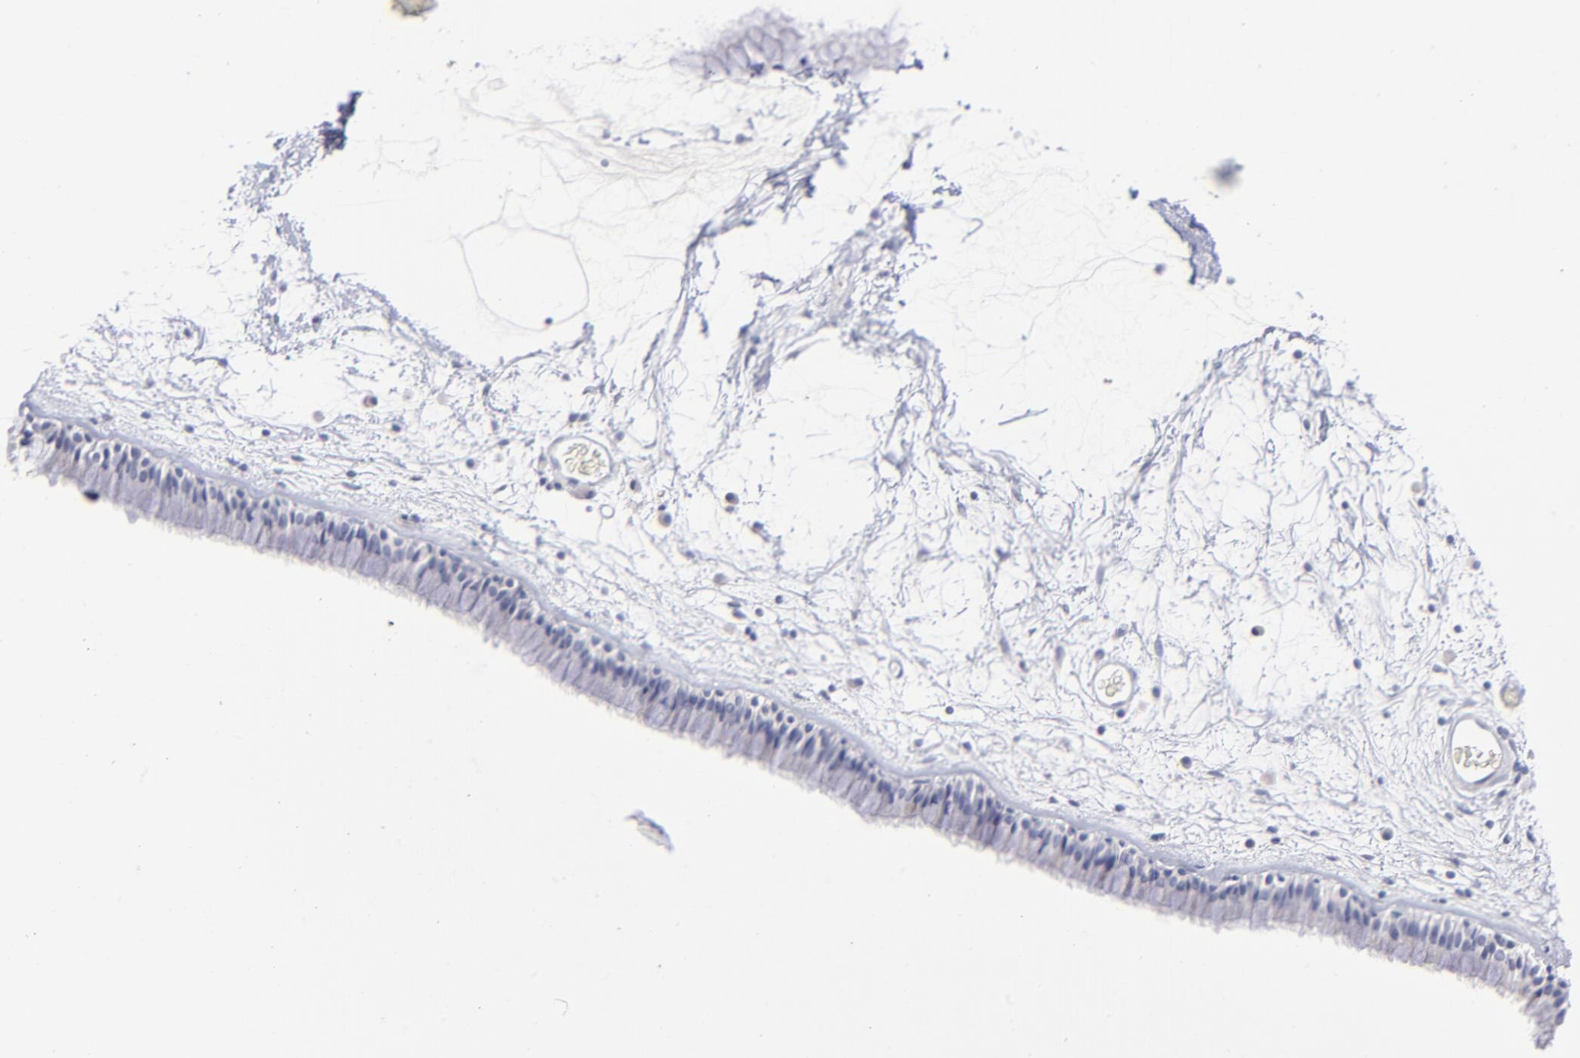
{"staining": {"intensity": "negative", "quantity": "none", "location": "none"}, "tissue": "nasopharynx", "cell_type": "Respiratory epithelial cells", "image_type": "normal", "snomed": [{"axis": "morphology", "description": "Normal tissue, NOS"}, {"axis": "morphology", "description": "Inflammation, NOS"}, {"axis": "topography", "description": "Nasopharynx"}], "caption": "Histopathology image shows no protein expression in respiratory epithelial cells of normal nasopharynx.", "gene": "MTHFD2", "patient": {"sex": "male", "age": 48}}